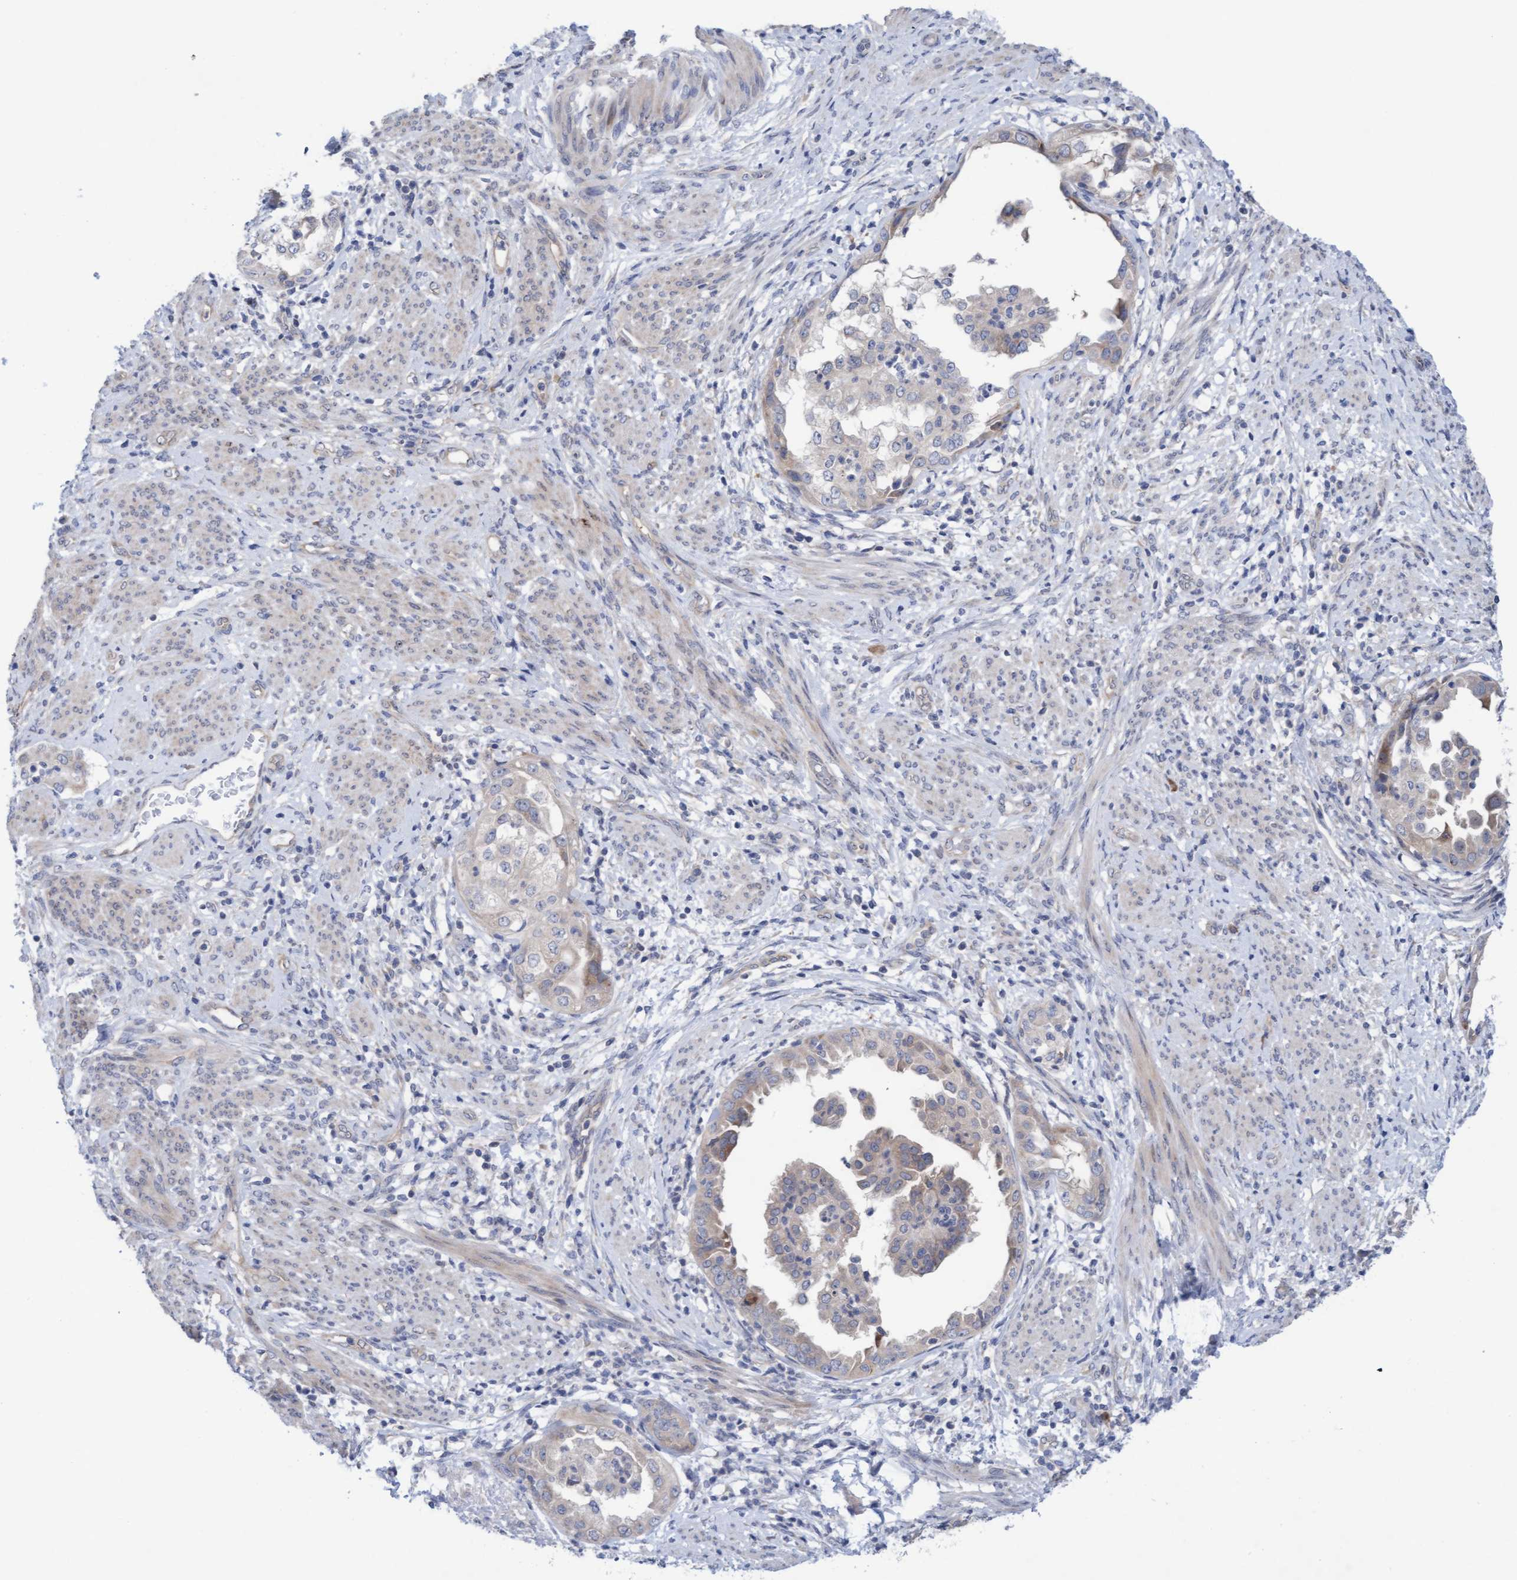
{"staining": {"intensity": "weak", "quantity": "<25%", "location": "cytoplasmic/membranous"}, "tissue": "endometrial cancer", "cell_type": "Tumor cells", "image_type": "cancer", "snomed": [{"axis": "morphology", "description": "Adenocarcinoma, NOS"}, {"axis": "topography", "description": "Endometrium"}], "caption": "Tumor cells show no significant positivity in endometrial adenocarcinoma. (DAB immunohistochemistry visualized using brightfield microscopy, high magnification).", "gene": "PLCD1", "patient": {"sex": "female", "age": 85}}